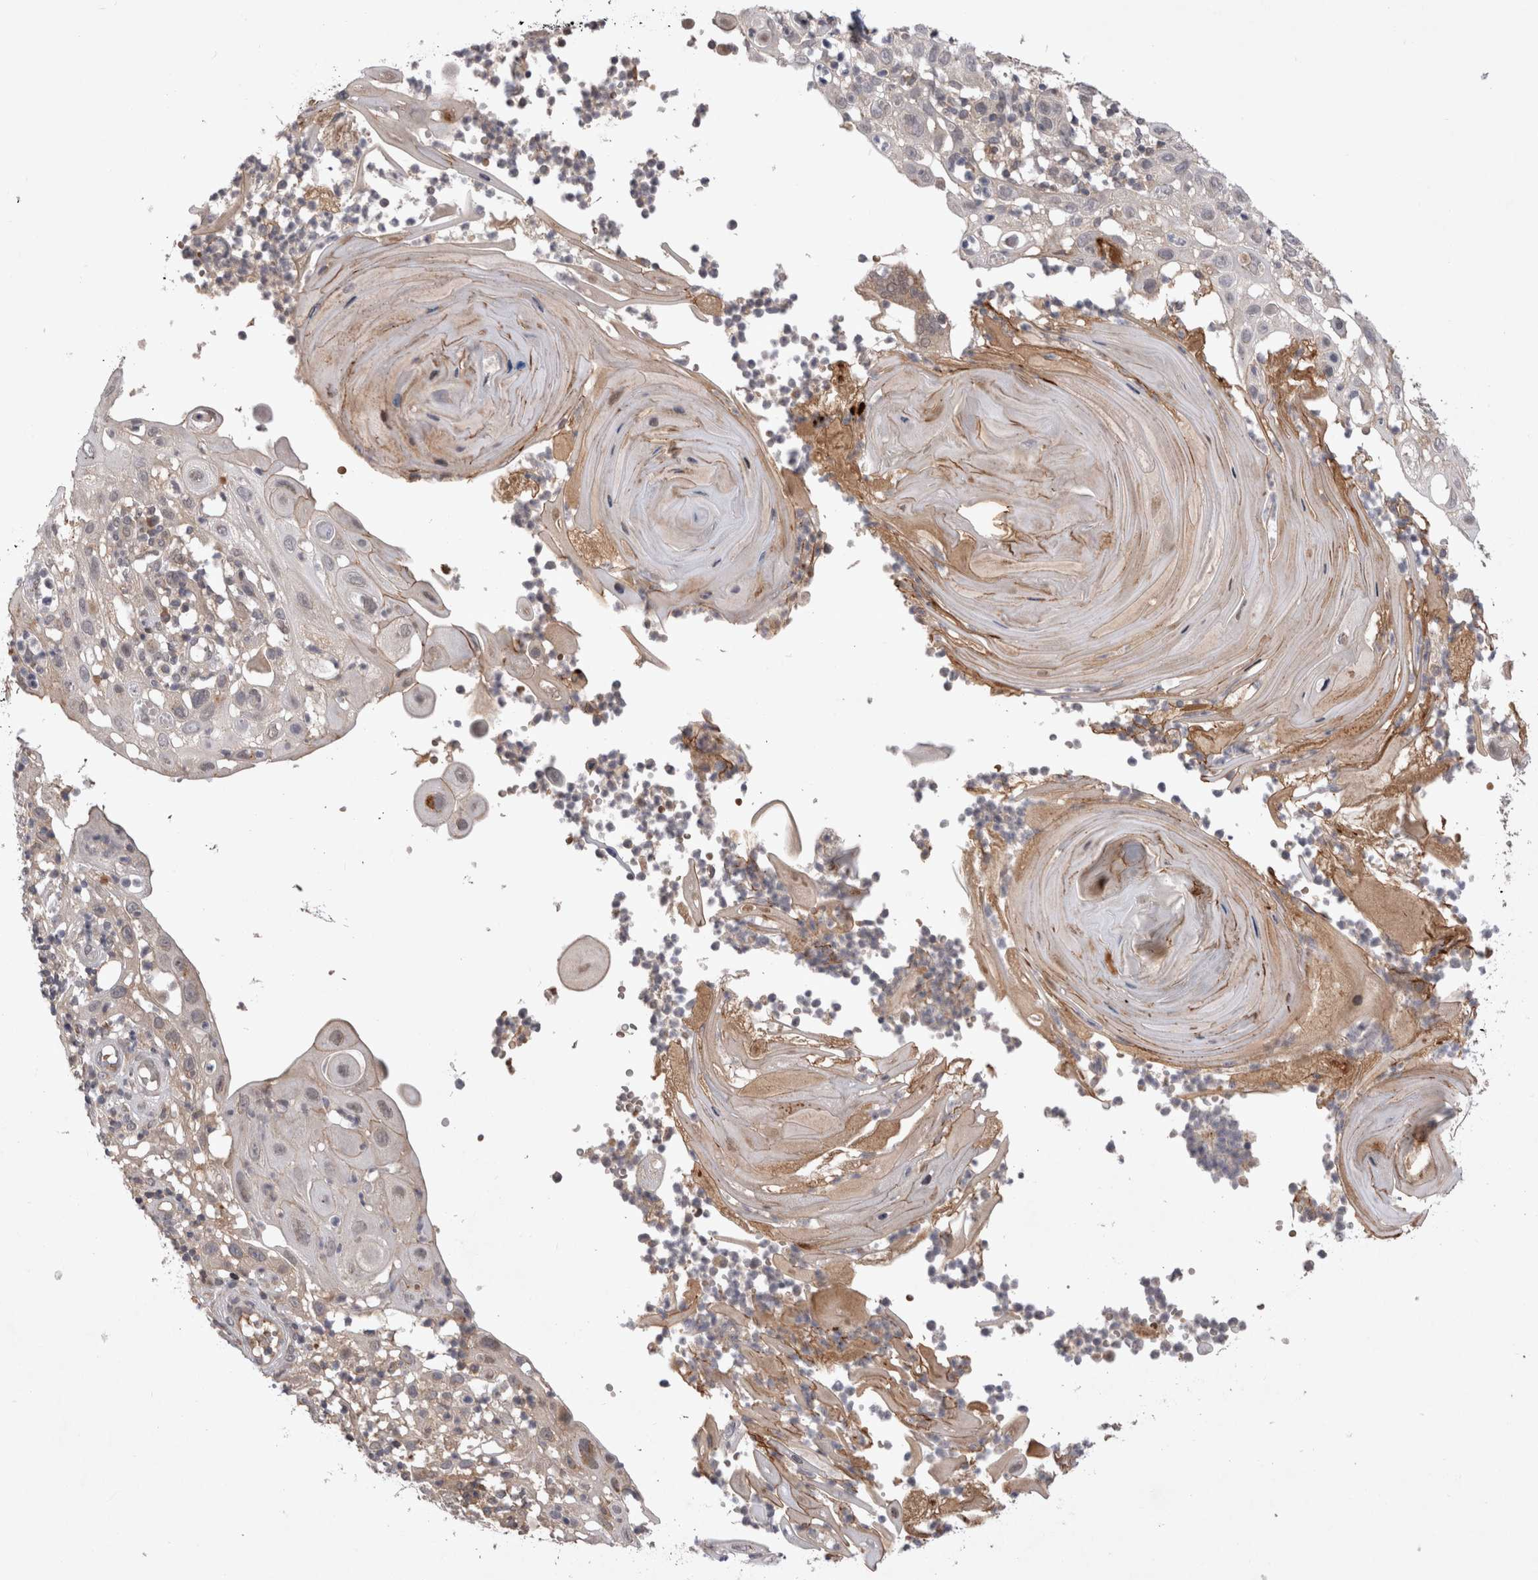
{"staining": {"intensity": "negative", "quantity": "none", "location": "none"}, "tissue": "skin cancer", "cell_type": "Tumor cells", "image_type": "cancer", "snomed": [{"axis": "morphology", "description": "Normal tissue, NOS"}, {"axis": "morphology", "description": "Squamous cell carcinoma, NOS"}, {"axis": "topography", "description": "Skin"}], "caption": "This micrograph is of skin cancer (squamous cell carcinoma) stained with IHC to label a protein in brown with the nuclei are counter-stained blue. There is no expression in tumor cells.", "gene": "PLEKHM1", "patient": {"sex": "female", "age": 96}}